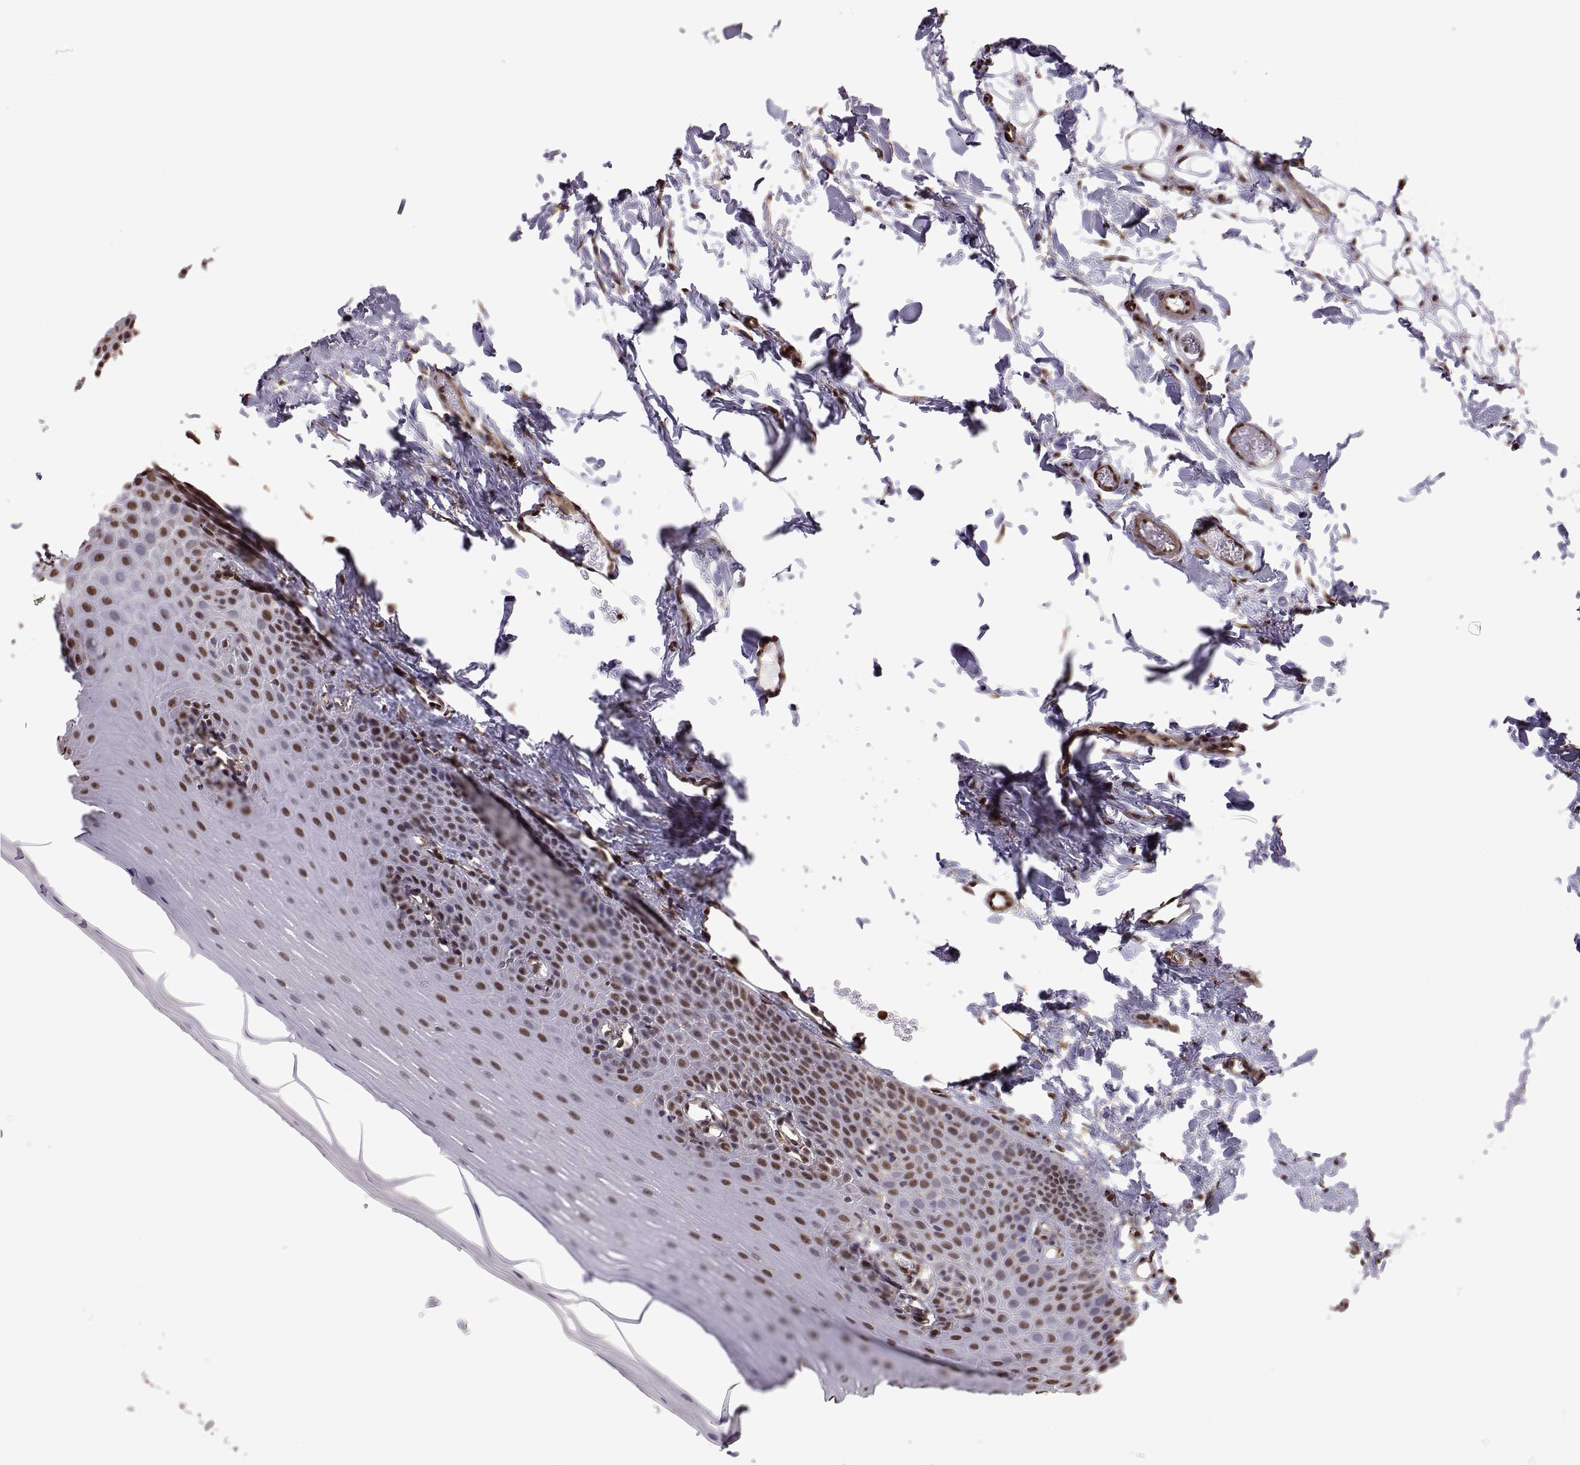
{"staining": {"intensity": "moderate", "quantity": ">75%", "location": "nuclear"}, "tissue": "oral mucosa", "cell_type": "Squamous epithelial cells", "image_type": "normal", "snomed": [{"axis": "morphology", "description": "Normal tissue, NOS"}, {"axis": "topography", "description": "Oral tissue"}], "caption": "Moderate nuclear positivity is seen in about >75% of squamous epithelial cells in benign oral mucosa. (DAB (3,3'-diaminobenzidine) IHC with brightfield microscopy, high magnification).", "gene": "ARRB1", "patient": {"sex": "male", "age": 81}}